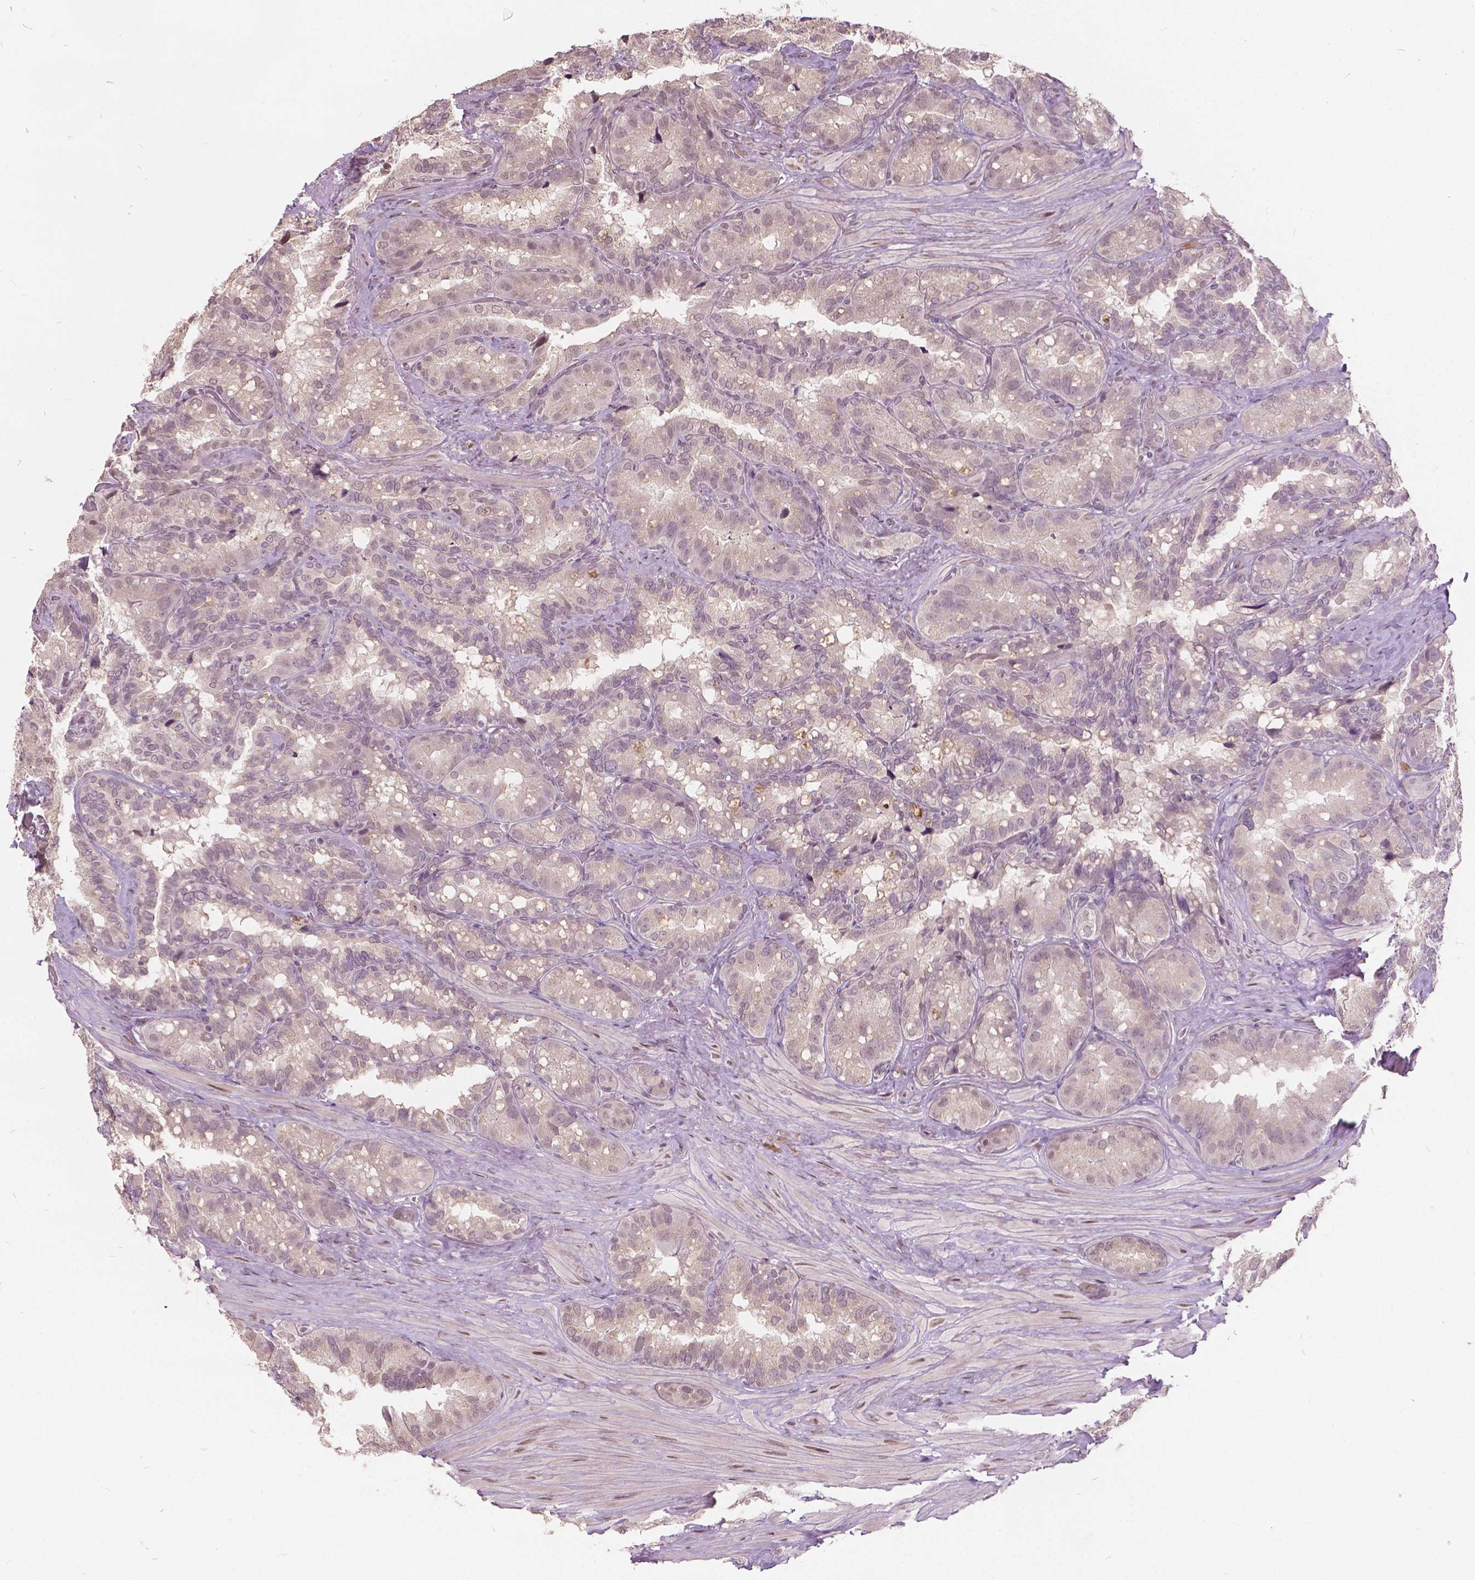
{"staining": {"intensity": "weak", "quantity": "25%-75%", "location": "nuclear"}, "tissue": "seminal vesicle", "cell_type": "Glandular cells", "image_type": "normal", "snomed": [{"axis": "morphology", "description": "Normal tissue, NOS"}, {"axis": "topography", "description": "Seminal veicle"}], "caption": "Immunohistochemical staining of benign human seminal vesicle shows low levels of weak nuclear positivity in approximately 25%-75% of glandular cells.", "gene": "HOXA10", "patient": {"sex": "male", "age": 60}}